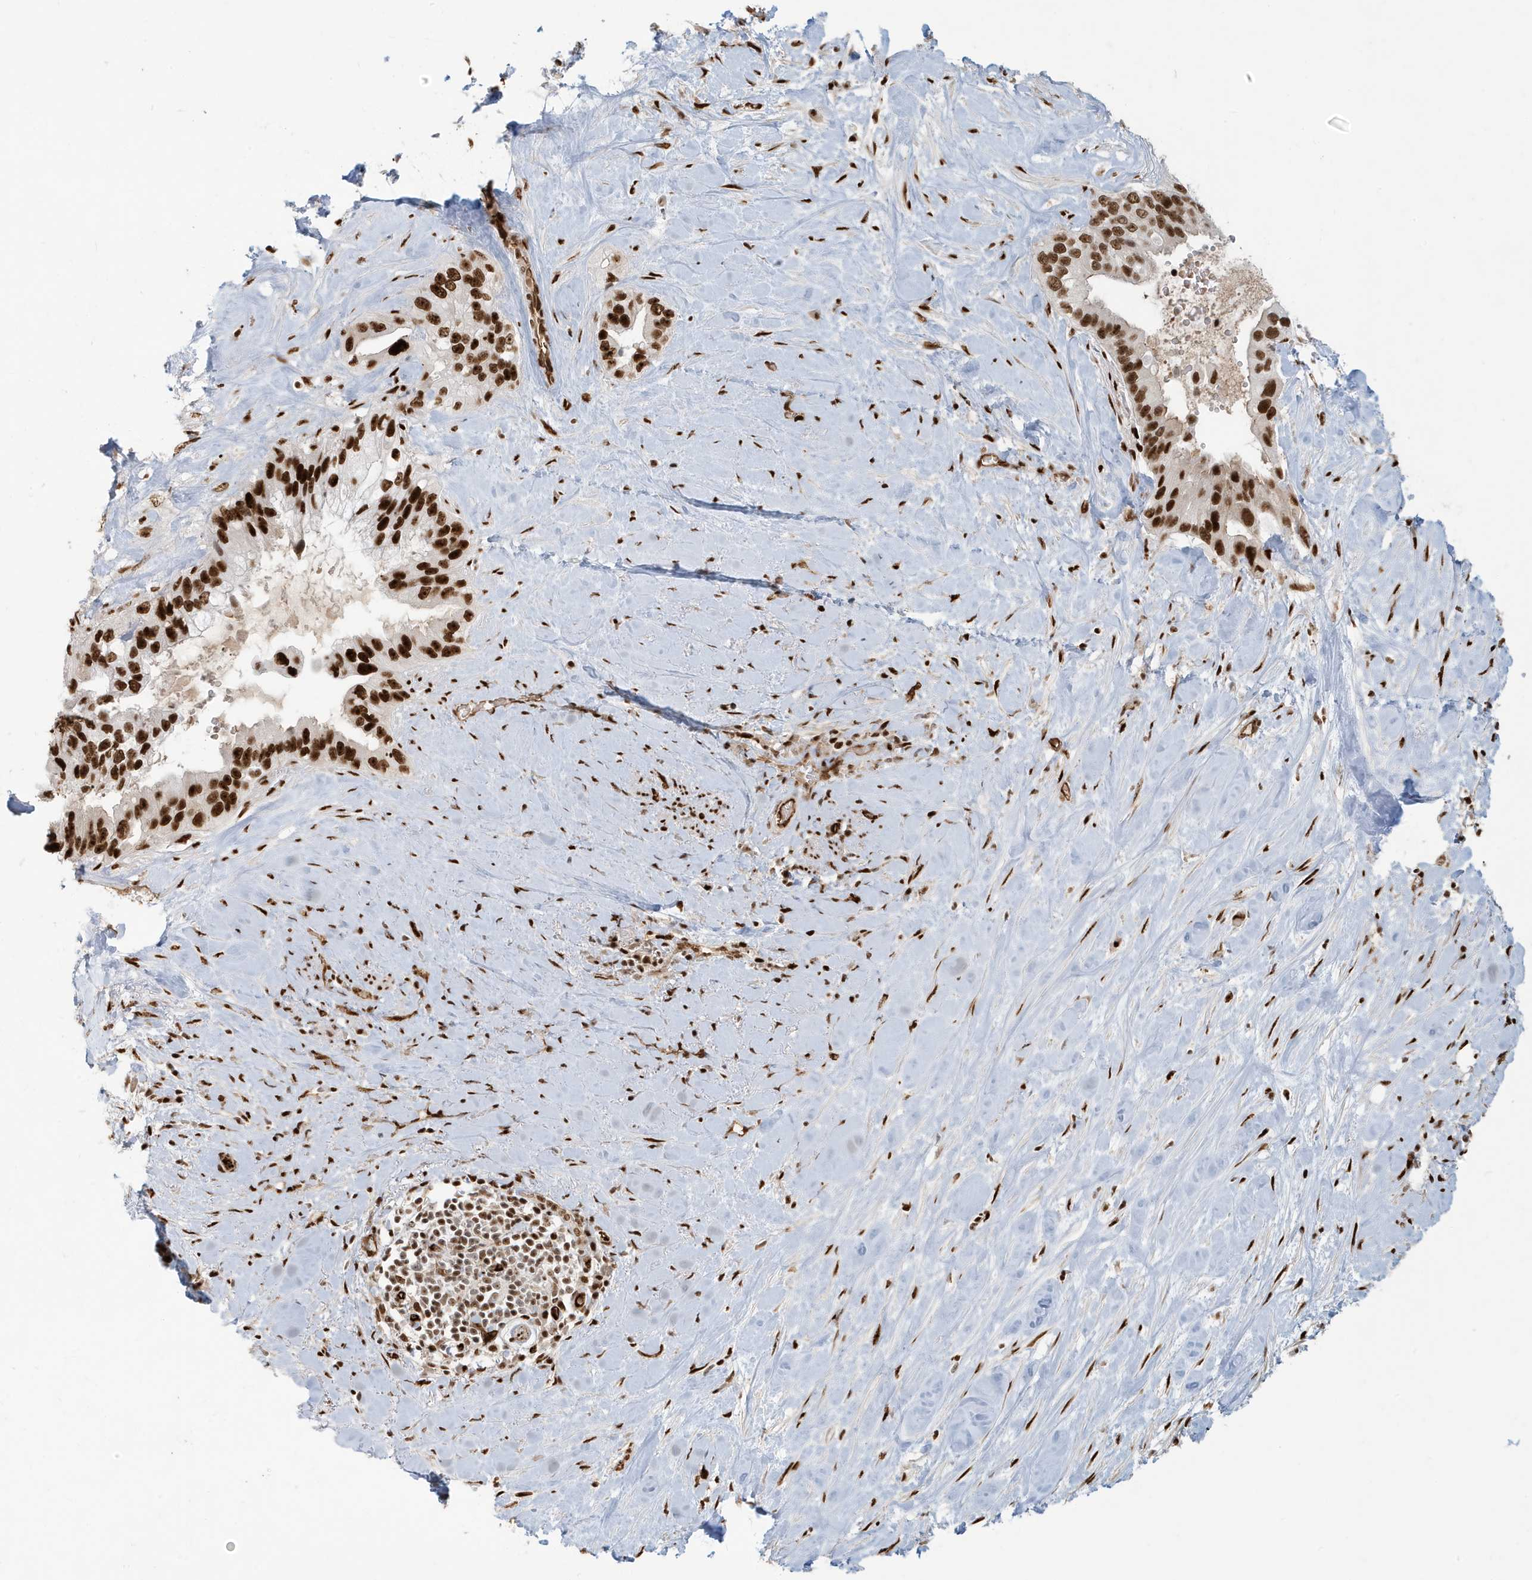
{"staining": {"intensity": "strong", "quantity": ">75%", "location": "nuclear"}, "tissue": "pancreatic cancer", "cell_type": "Tumor cells", "image_type": "cancer", "snomed": [{"axis": "morphology", "description": "Inflammation, NOS"}, {"axis": "morphology", "description": "Adenocarcinoma, NOS"}, {"axis": "topography", "description": "Pancreas"}], "caption": "This micrograph demonstrates IHC staining of human adenocarcinoma (pancreatic), with high strong nuclear positivity in approximately >75% of tumor cells.", "gene": "CKS2", "patient": {"sex": "female", "age": 56}}